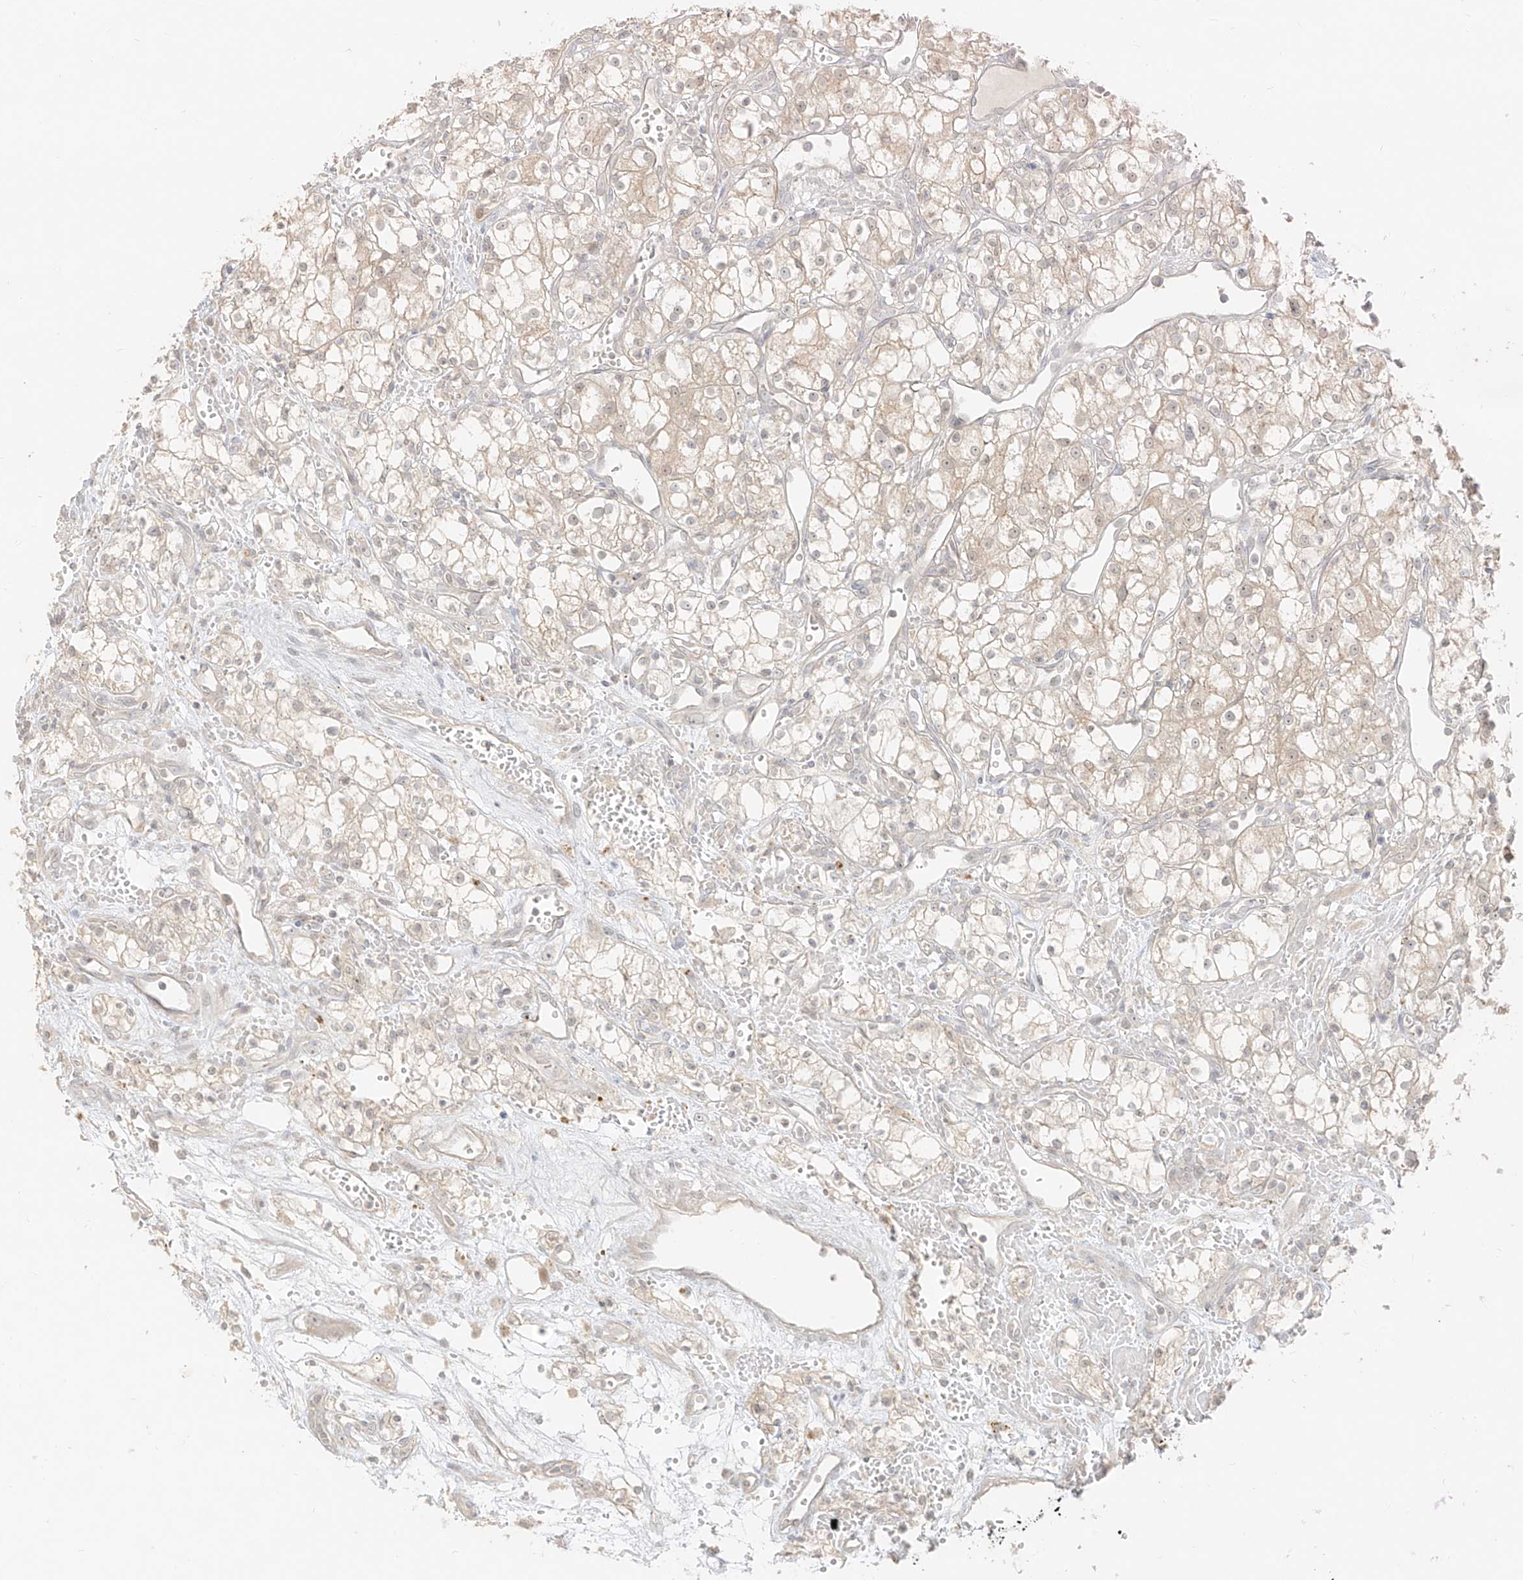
{"staining": {"intensity": "weak", "quantity": "<25%", "location": "cytoplasmic/membranous"}, "tissue": "renal cancer", "cell_type": "Tumor cells", "image_type": "cancer", "snomed": [{"axis": "morphology", "description": "Adenocarcinoma, NOS"}, {"axis": "topography", "description": "Kidney"}], "caption": "There is no significant expression in tumor cells of renal cancer.", "gene": "LIPT1", "patient": {"sex": "male", "age": 59}}